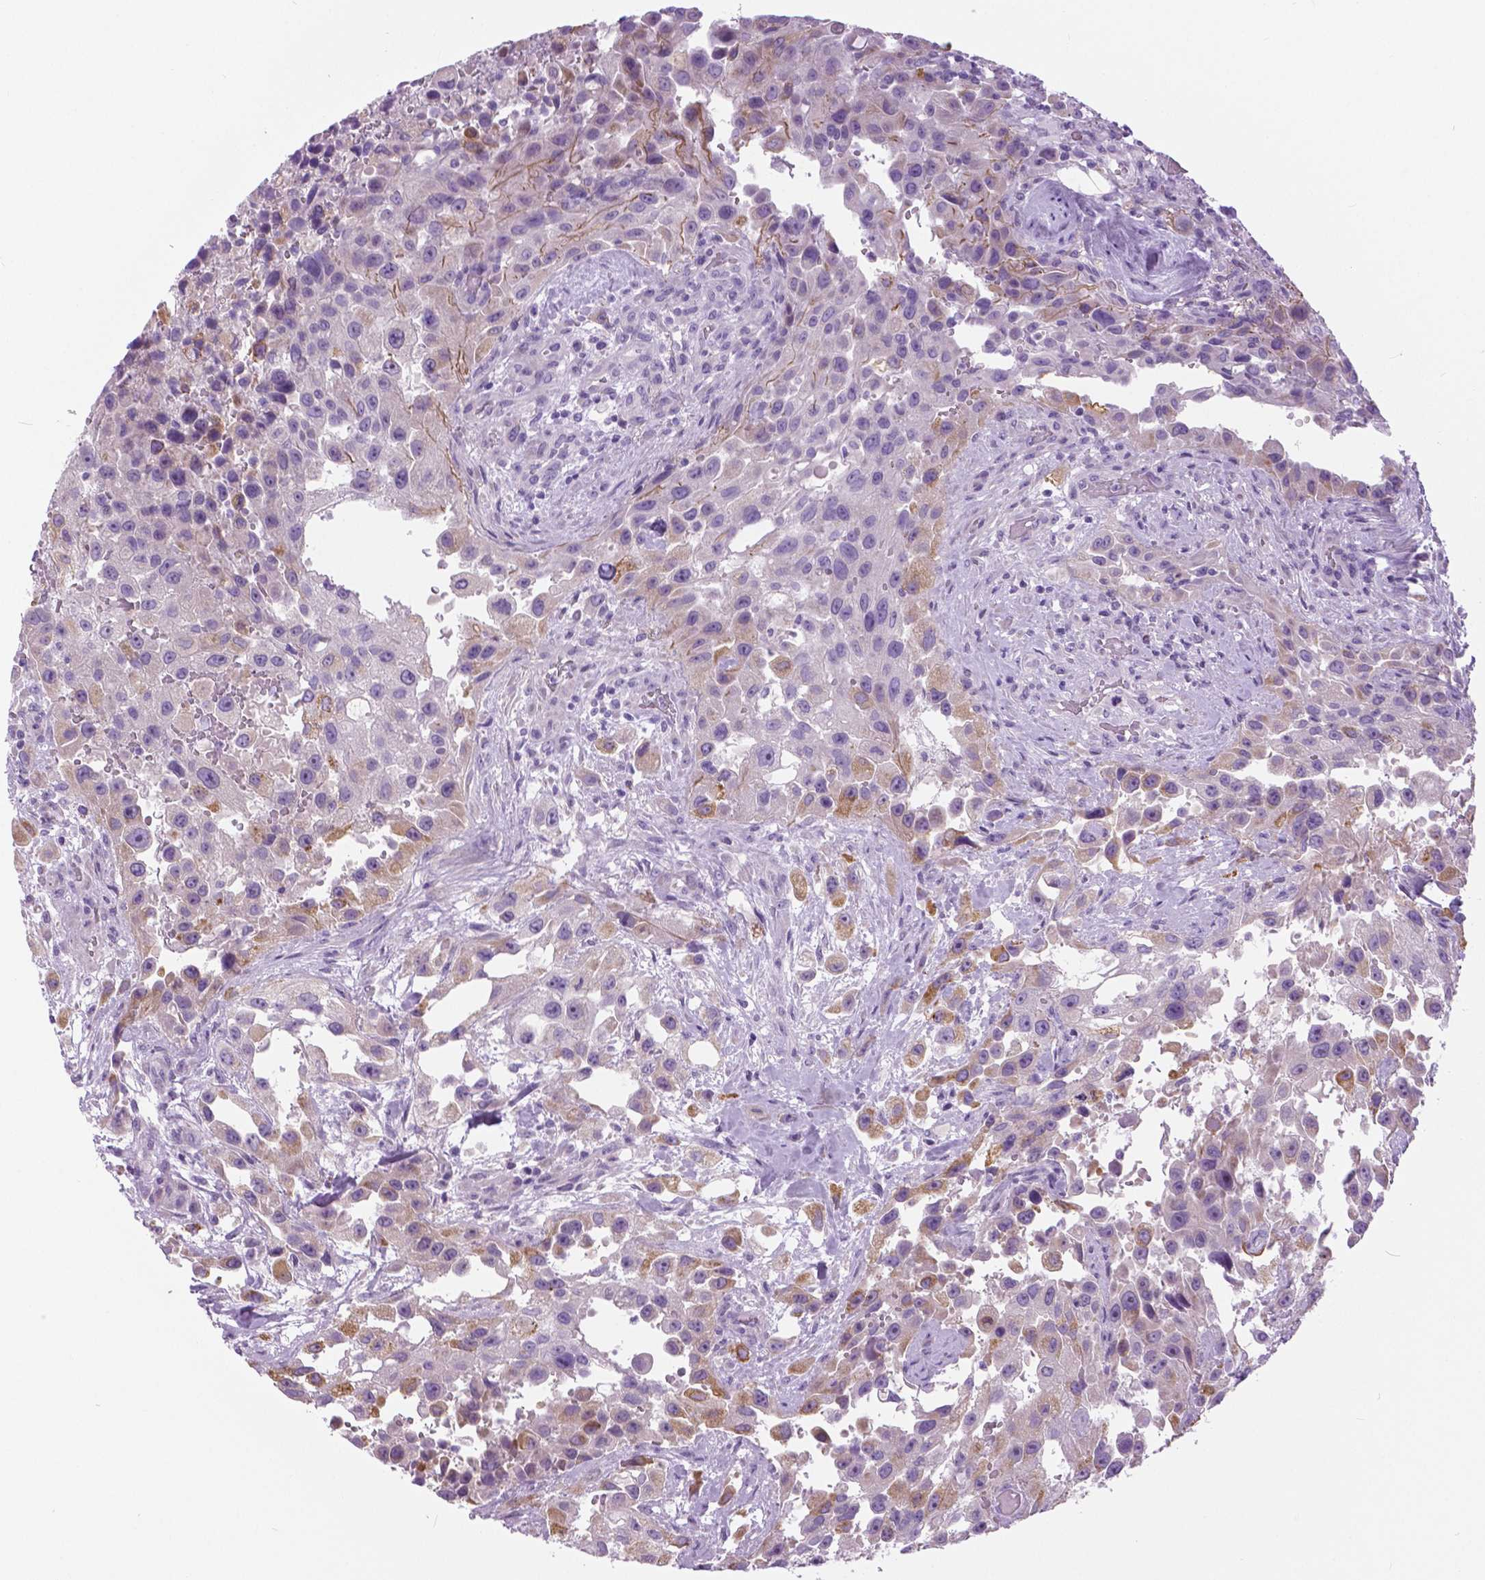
{"staining": {"intensity": "negative", "quantity": "none", "location": "none"}, "tissue": "urothelial cancer", "cell_type": "Tumor cells", "image_type": "cancer", "snomed": [{"axis": "morphology", "description": "Urothelial carcinoma, High grade"}, {"axis": "topography", "description": "Urinary bladder"}], "caption": "A micrograph of urothelial cancer stained for a protein exhibits no brown staining in tumor cells.", "gene": "TP53TG5", "patient": {"sex": "male", "age": 79}}